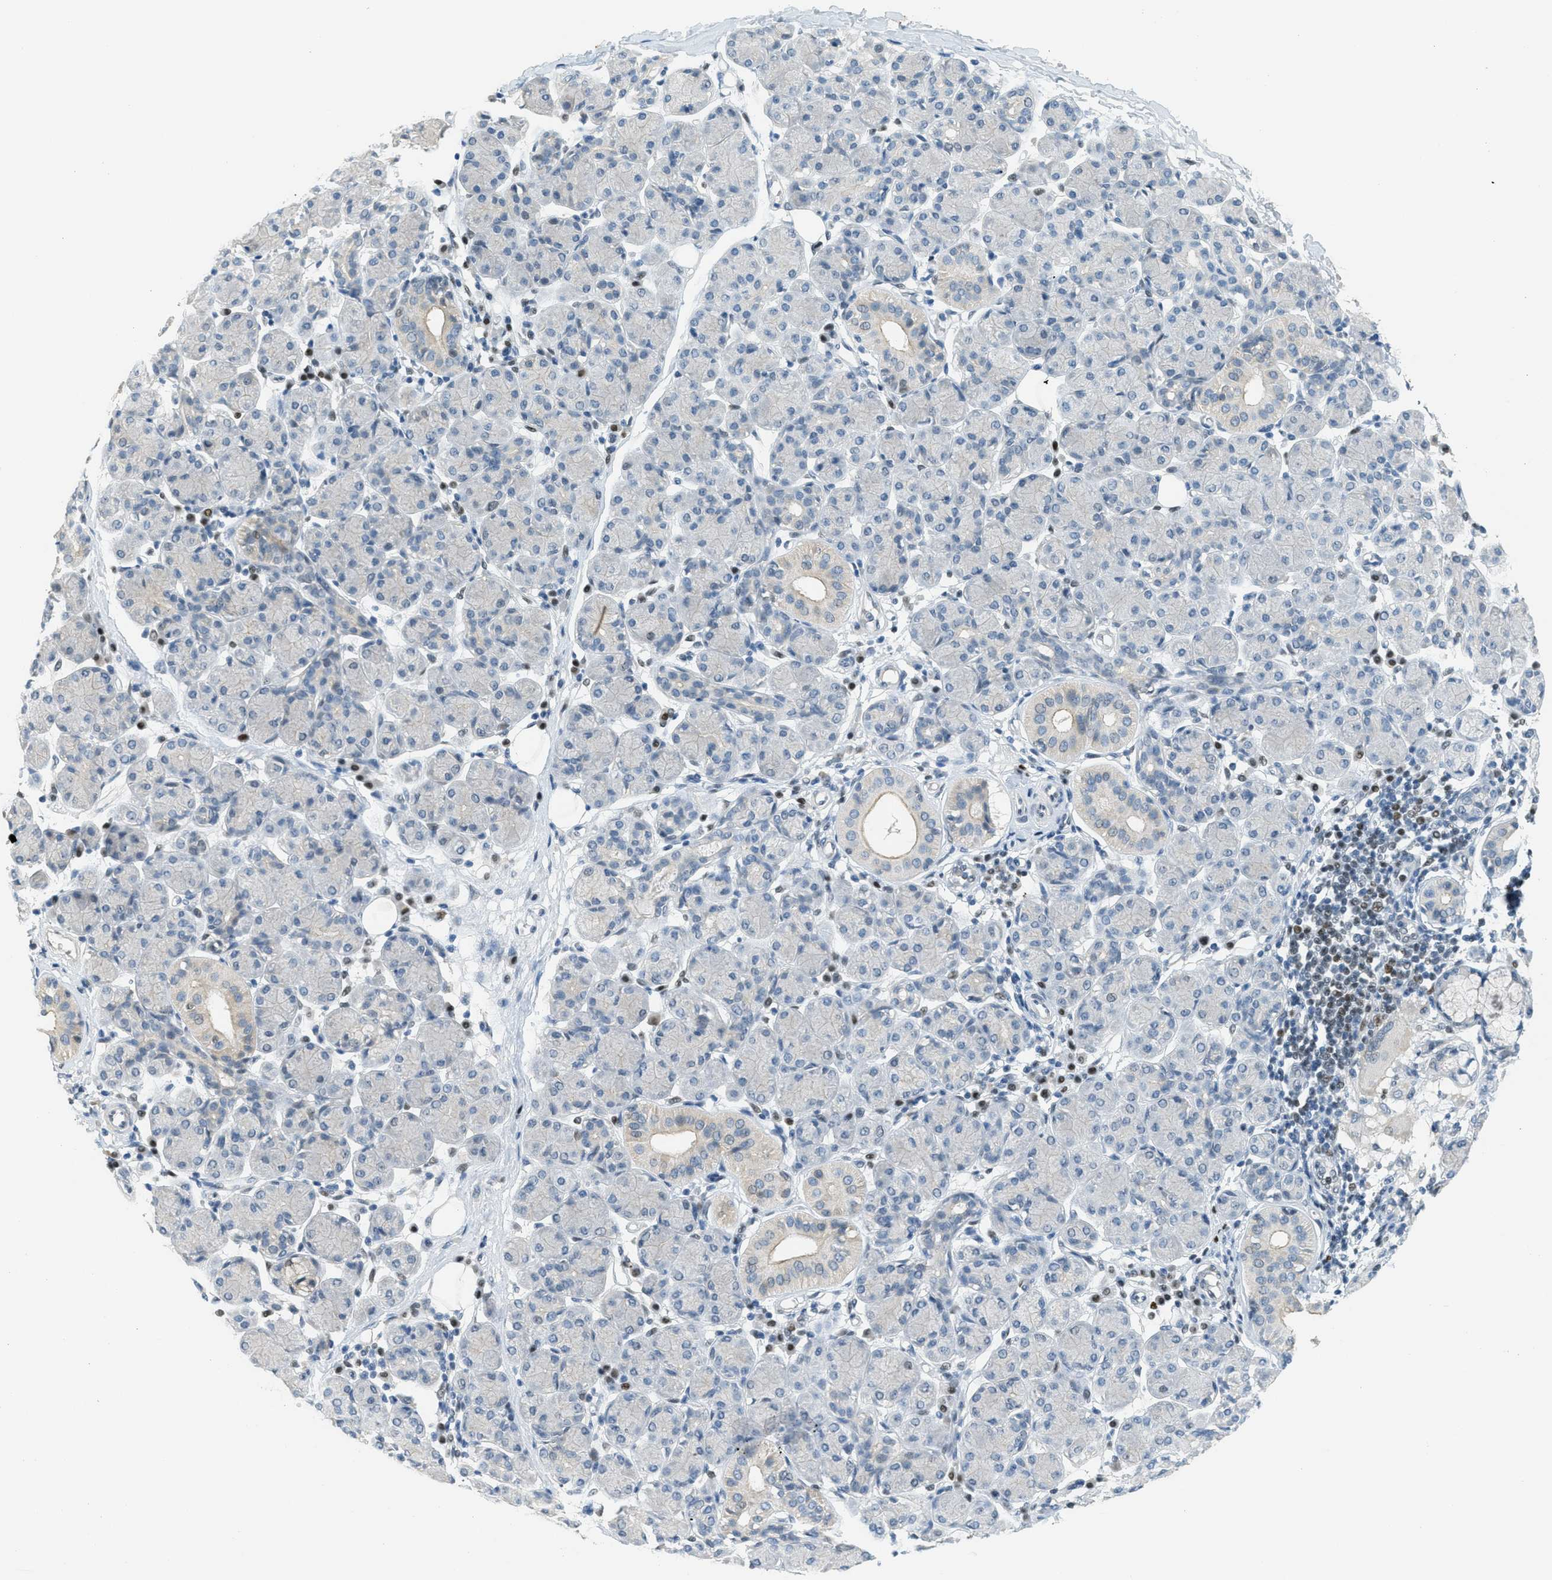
{"staining": {"intensity": "negative", "quantity": "none", "location": "none"}, "tissue": "salivary gland", "cell_type": "Glandular cells", "image_type": "normal", "snomed": [{"axis": "morphology", "description": "Normal tissue, NOS"}, {"axis": "morphology", "description": "Inflammation, NOS"}, {"axis": "topography", "description": "Lymph node"}, {"axis": "topography", "description": "Salivary gland"}], "caption": "Immunohistochemistry (IHC) photomicrograph of unremarkable salivary gland: human salivary gland stained with DAB (3,3'-diaminobenzidine) demonstrates no significant protein staining in glandular cells.", "gene": "TCF3", "patient": {"sex": "male", "age": 3}}